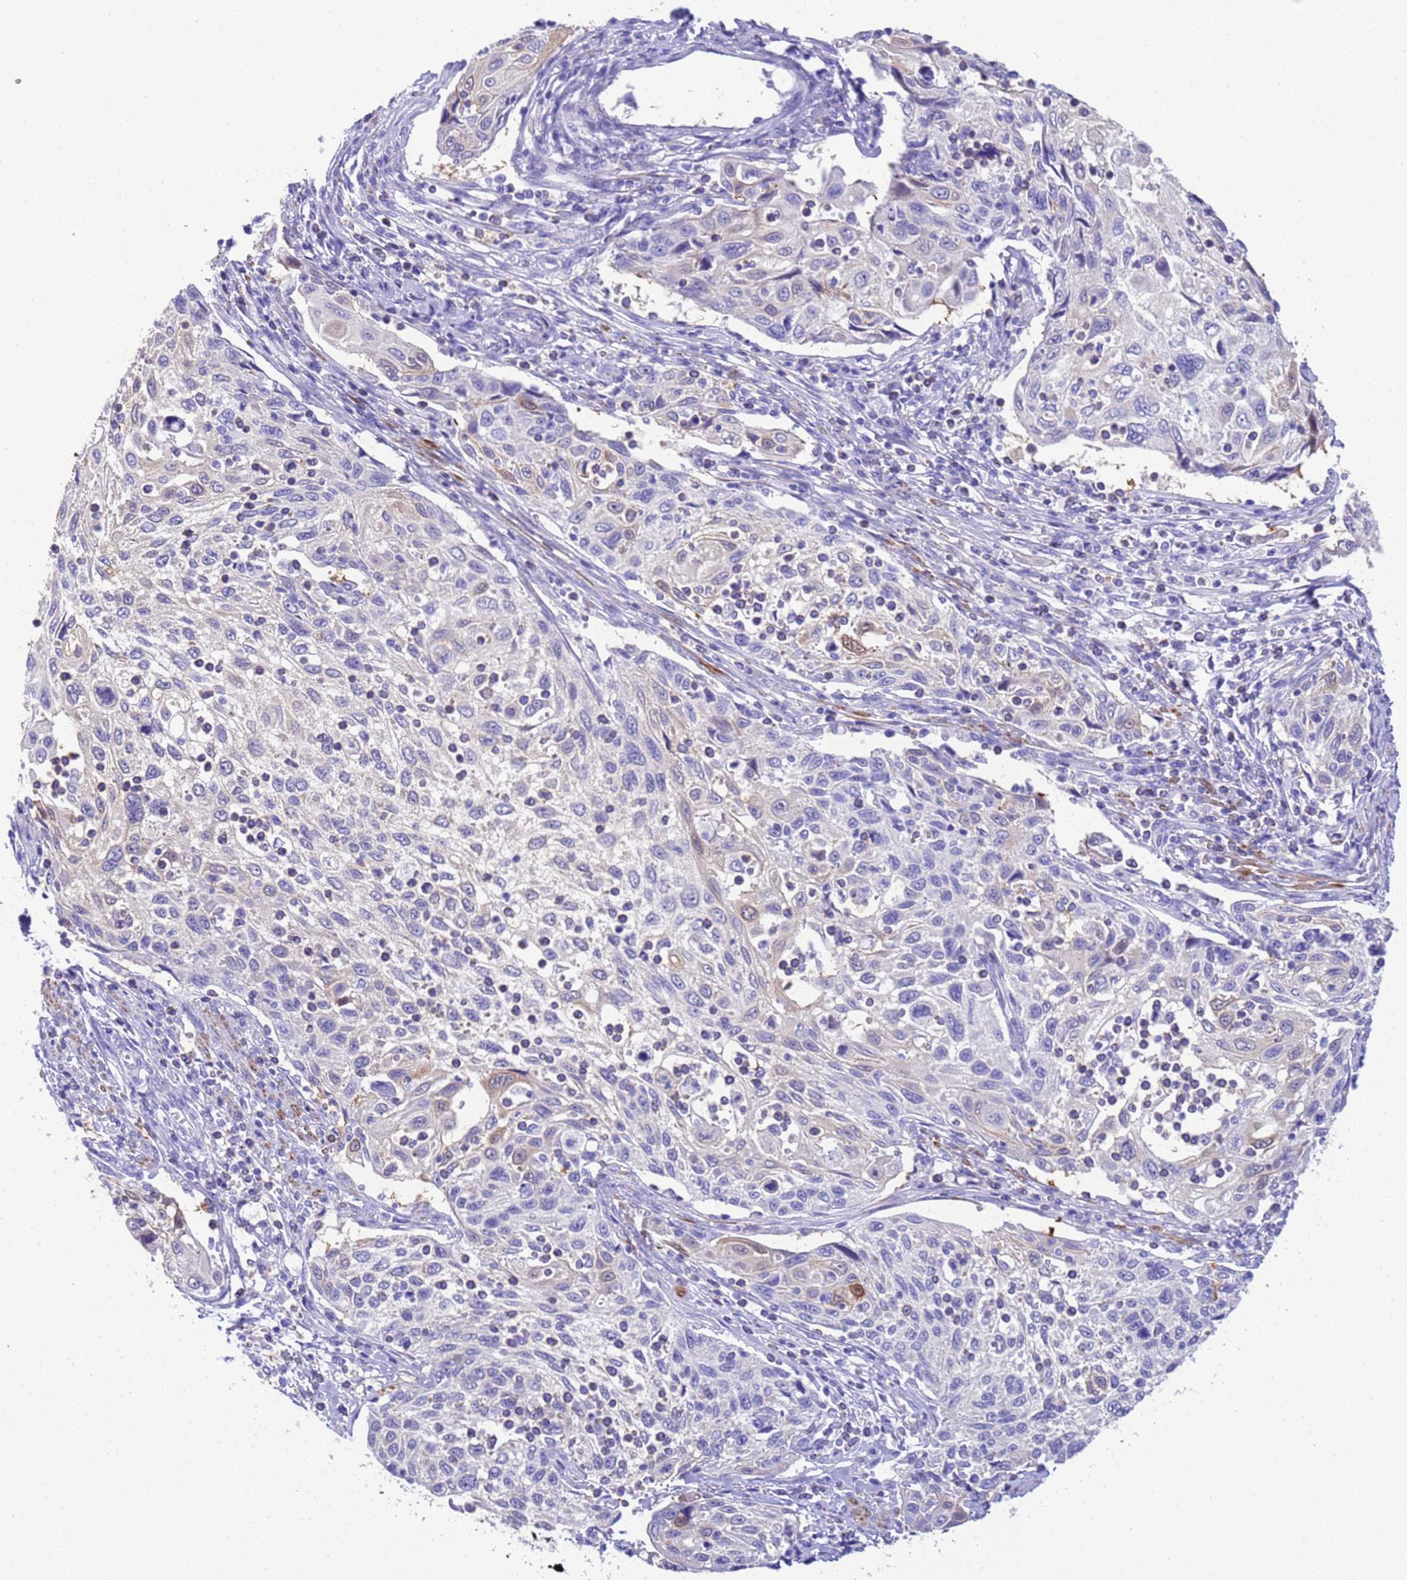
{"staining": {"intensity": "negative", "quantity": "none", "location": "none"}, "tissue": "cervical cancer", "cell_type": "Tumor cells", "image_type": "cancer", "snomed": [{"axis": "morphology", "description": "Squamous cell carcinoma, NOS"}, {"axis": "topography", "description": "Cervix"}], "caption": "The photomicrograph displays no significant staining in tumor cells of squamous cell carcinoma (cervical).", "gene": "USP38", "patient": {"sex": "female", "age": 70}}